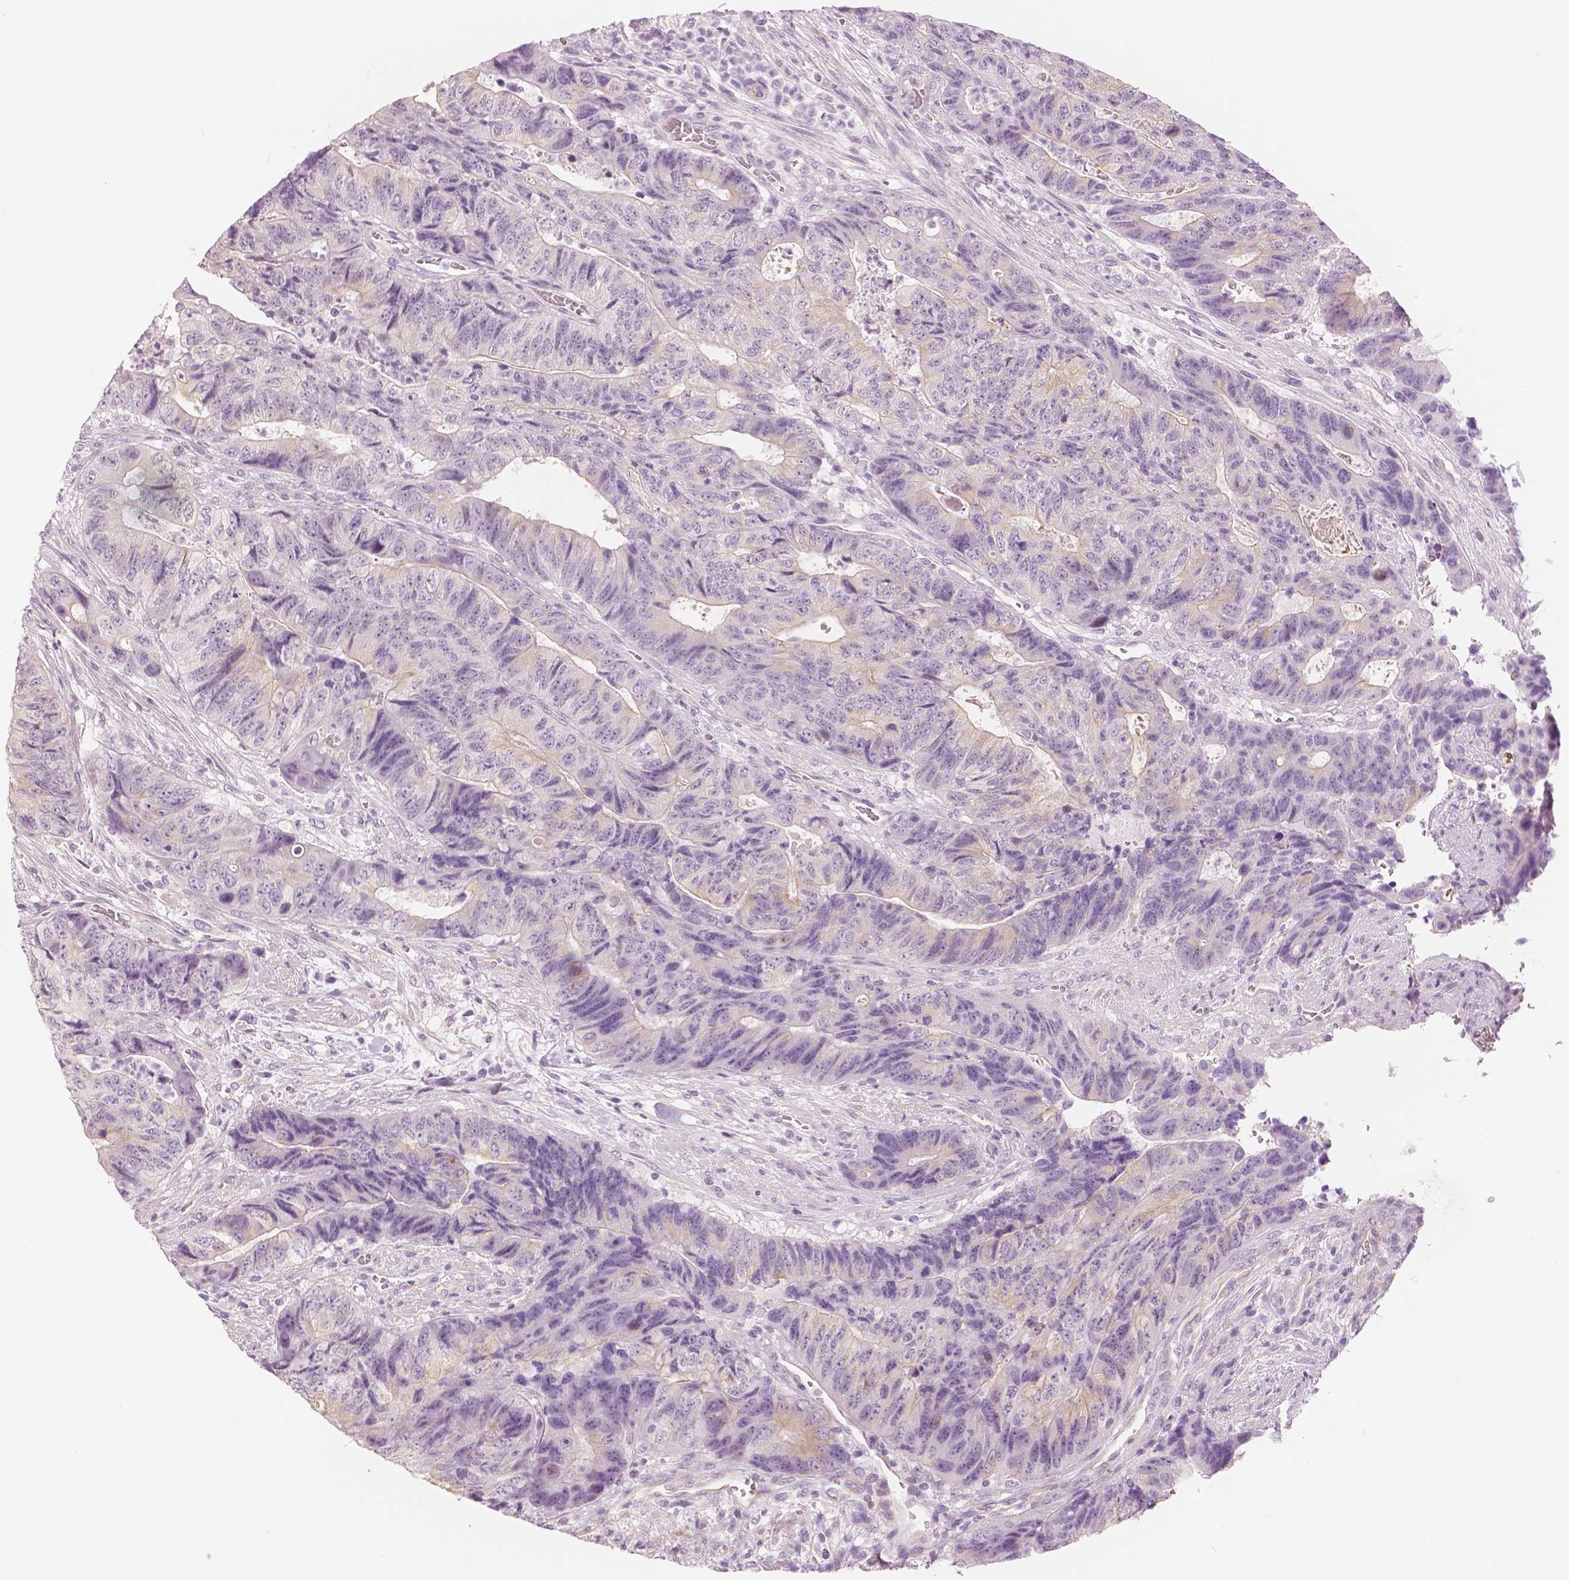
{"staining": {"intensity": "weak", "quantity": "<25%", "location": "cytoplasmic/membranous"}, "tissue": "colorectal cancer", "cell_type": "Tumor cells", "image_type": "cancer", "snomed": [{"axis": "morphology", "description": "Normal tissue, NOS"}, {"axis": "morphology", "description": "Adenocarcinoma, NOS"}, {"axis": "topography", "description": "Colon"}], "caption": "This is a micrograph of IHC staining of colorectal cancer (adenocarcinoma), which shows no expression in tumor cells.", "gene": "SLC24A1", "patient": {"sex": "female", "age": 48}}